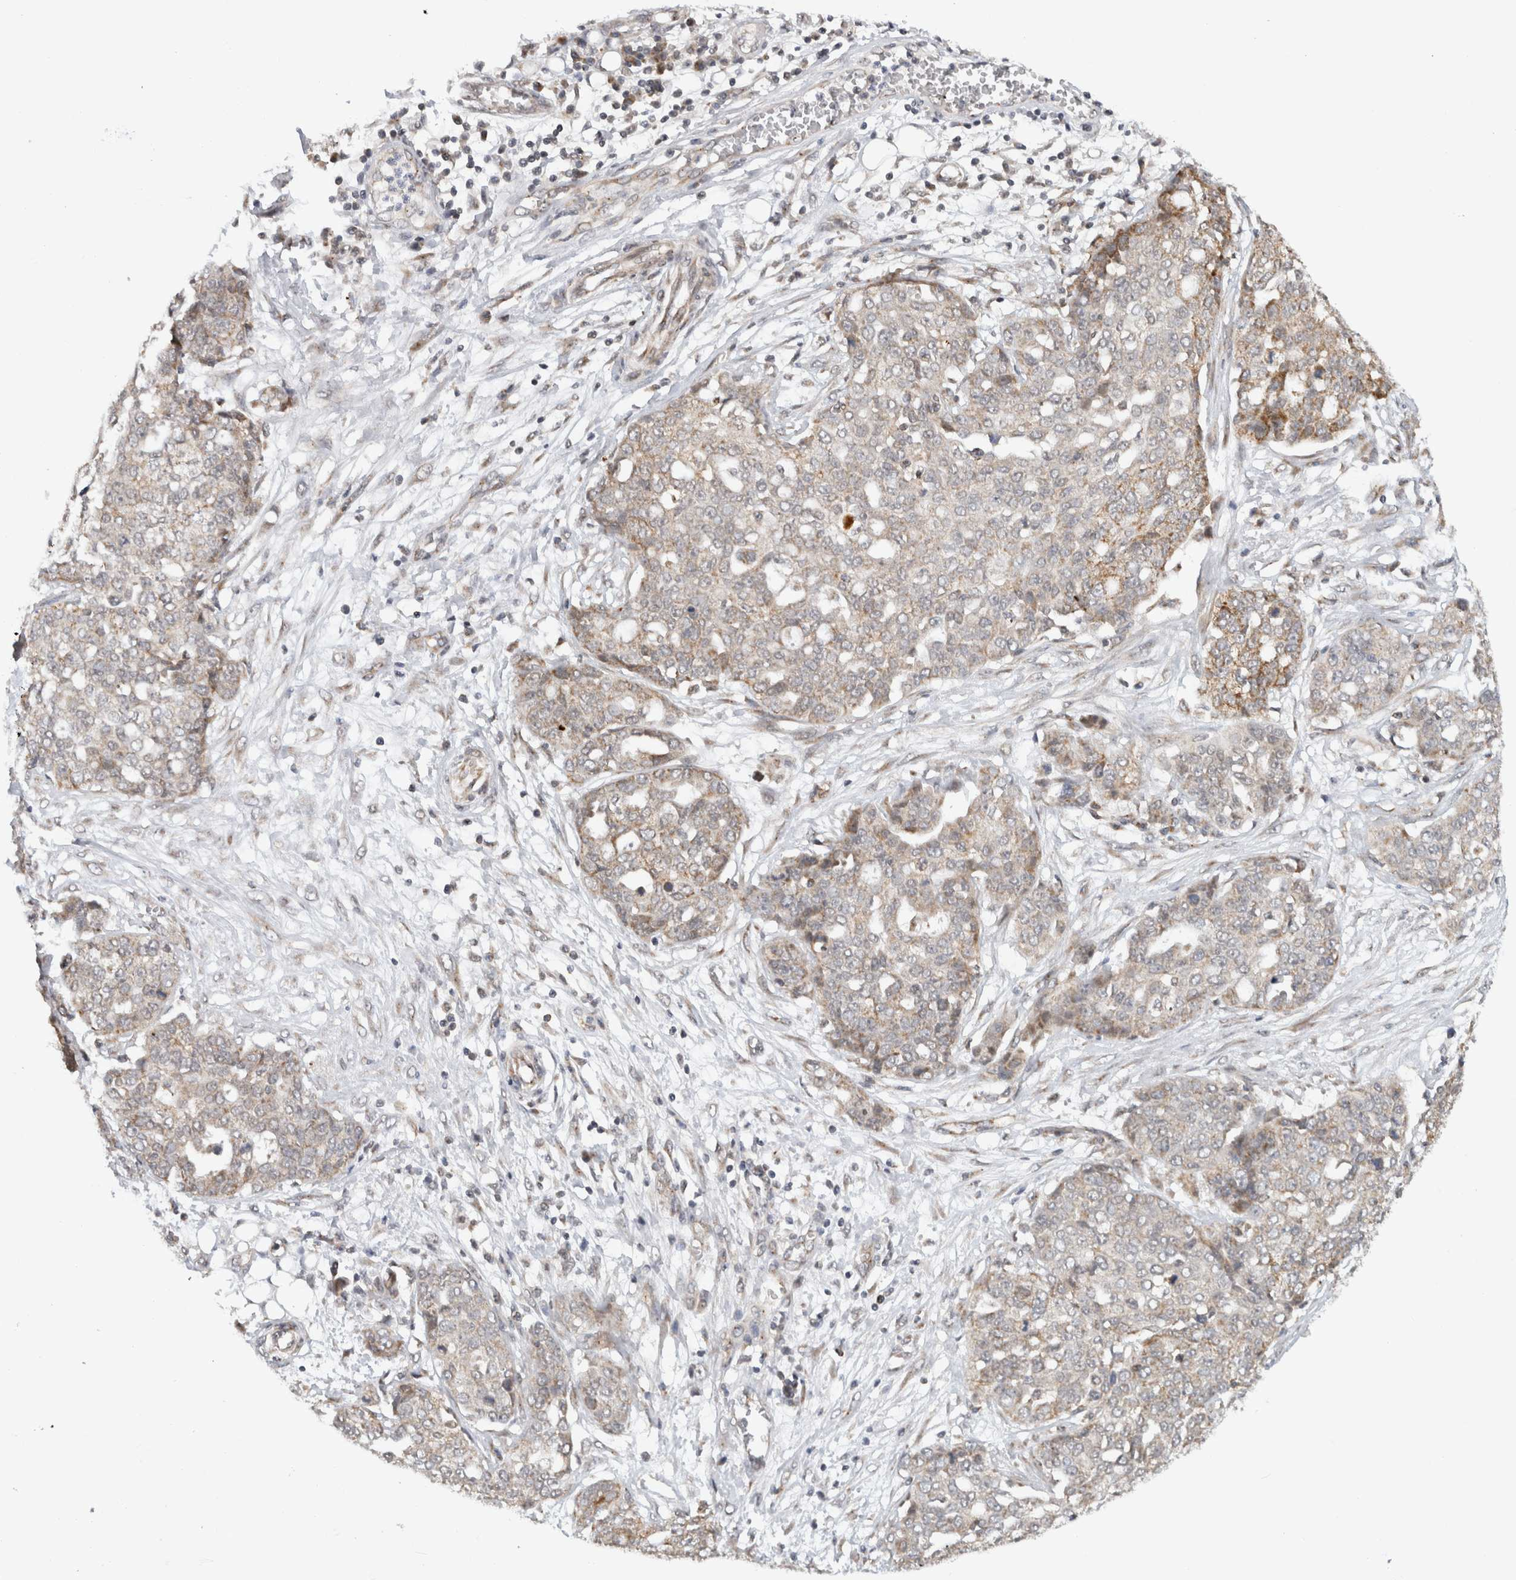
{"staining": {"intensity": "moderate", "quantity": "<25%", "location": "cytoplasmic/membranous"}, "tissue": "ovarian cancer", "cell_type": "Tumor cells", "image_type": "cancer", "snomed": [{"axis": "morphology", "description": "Cystadenocarcinoma, serous, NOS"}, {"axis": "topography", "description": "Soft tissue"}, {"axis": "topography", "description": "Ovary"}], "caption": "Serous cystadenocarcinoma (ovarian) stained with a brown dye exhibits moderate cytoplasmic/membranous positive positivity in approximately <25% of tumor cells.", "gene": "CMC2", "patient": {"sex": "female", "age": 57}}